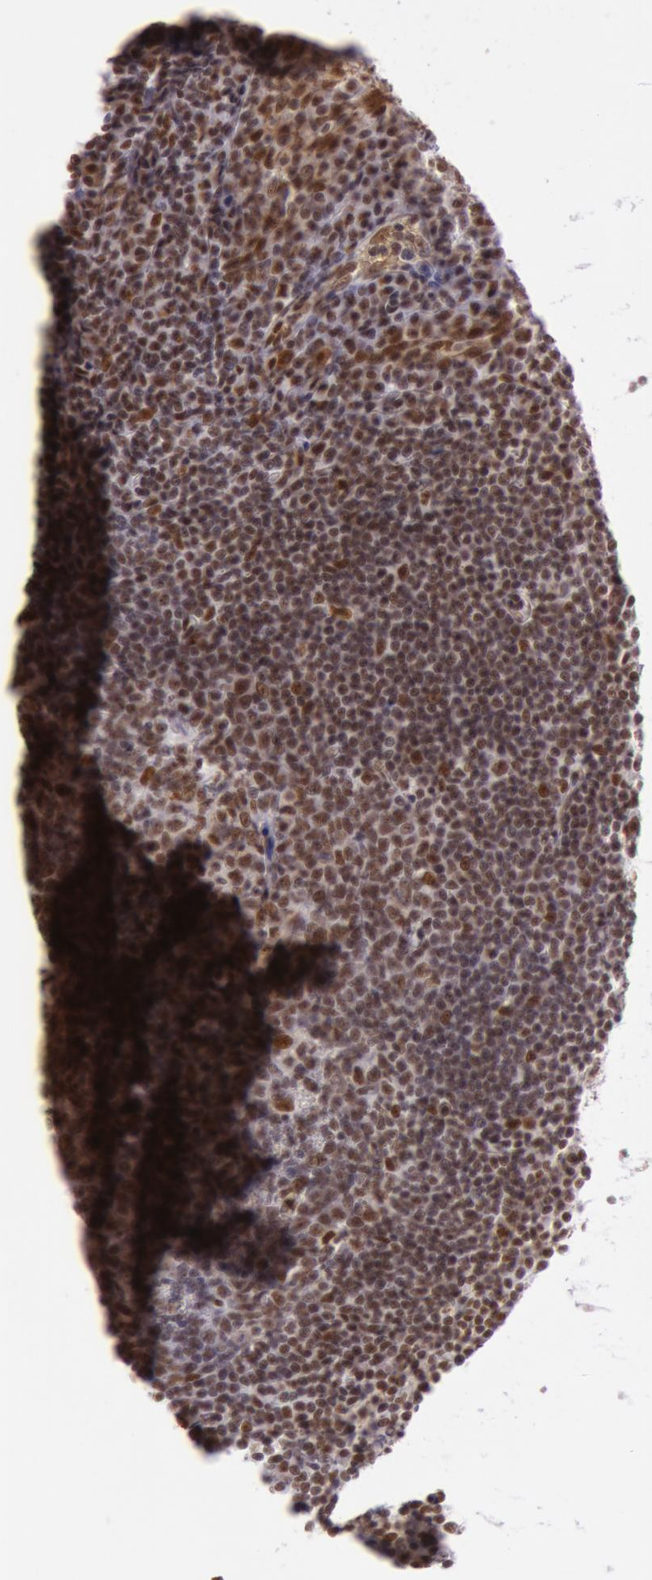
{"staining": {"intensity": "strong", "quantity": ">75%", "location": "nuclear"}, "tissue": "tonsil", "cell_type": "Germinal center cells", "image_type": "normal", "snomed": [{"axis": "morphology", "description": "Normal tissue, NOS"}, {"axis": "topography", "description": "Tonsil"}], "caption": "High-power microscopy captured an IHC histopathology image of normal tonsil, revealing strong nuclear positivity in approximately >75% of germinal center cells.", "gene": "NBN", "patient": {"sex": "male", "age": 31}}